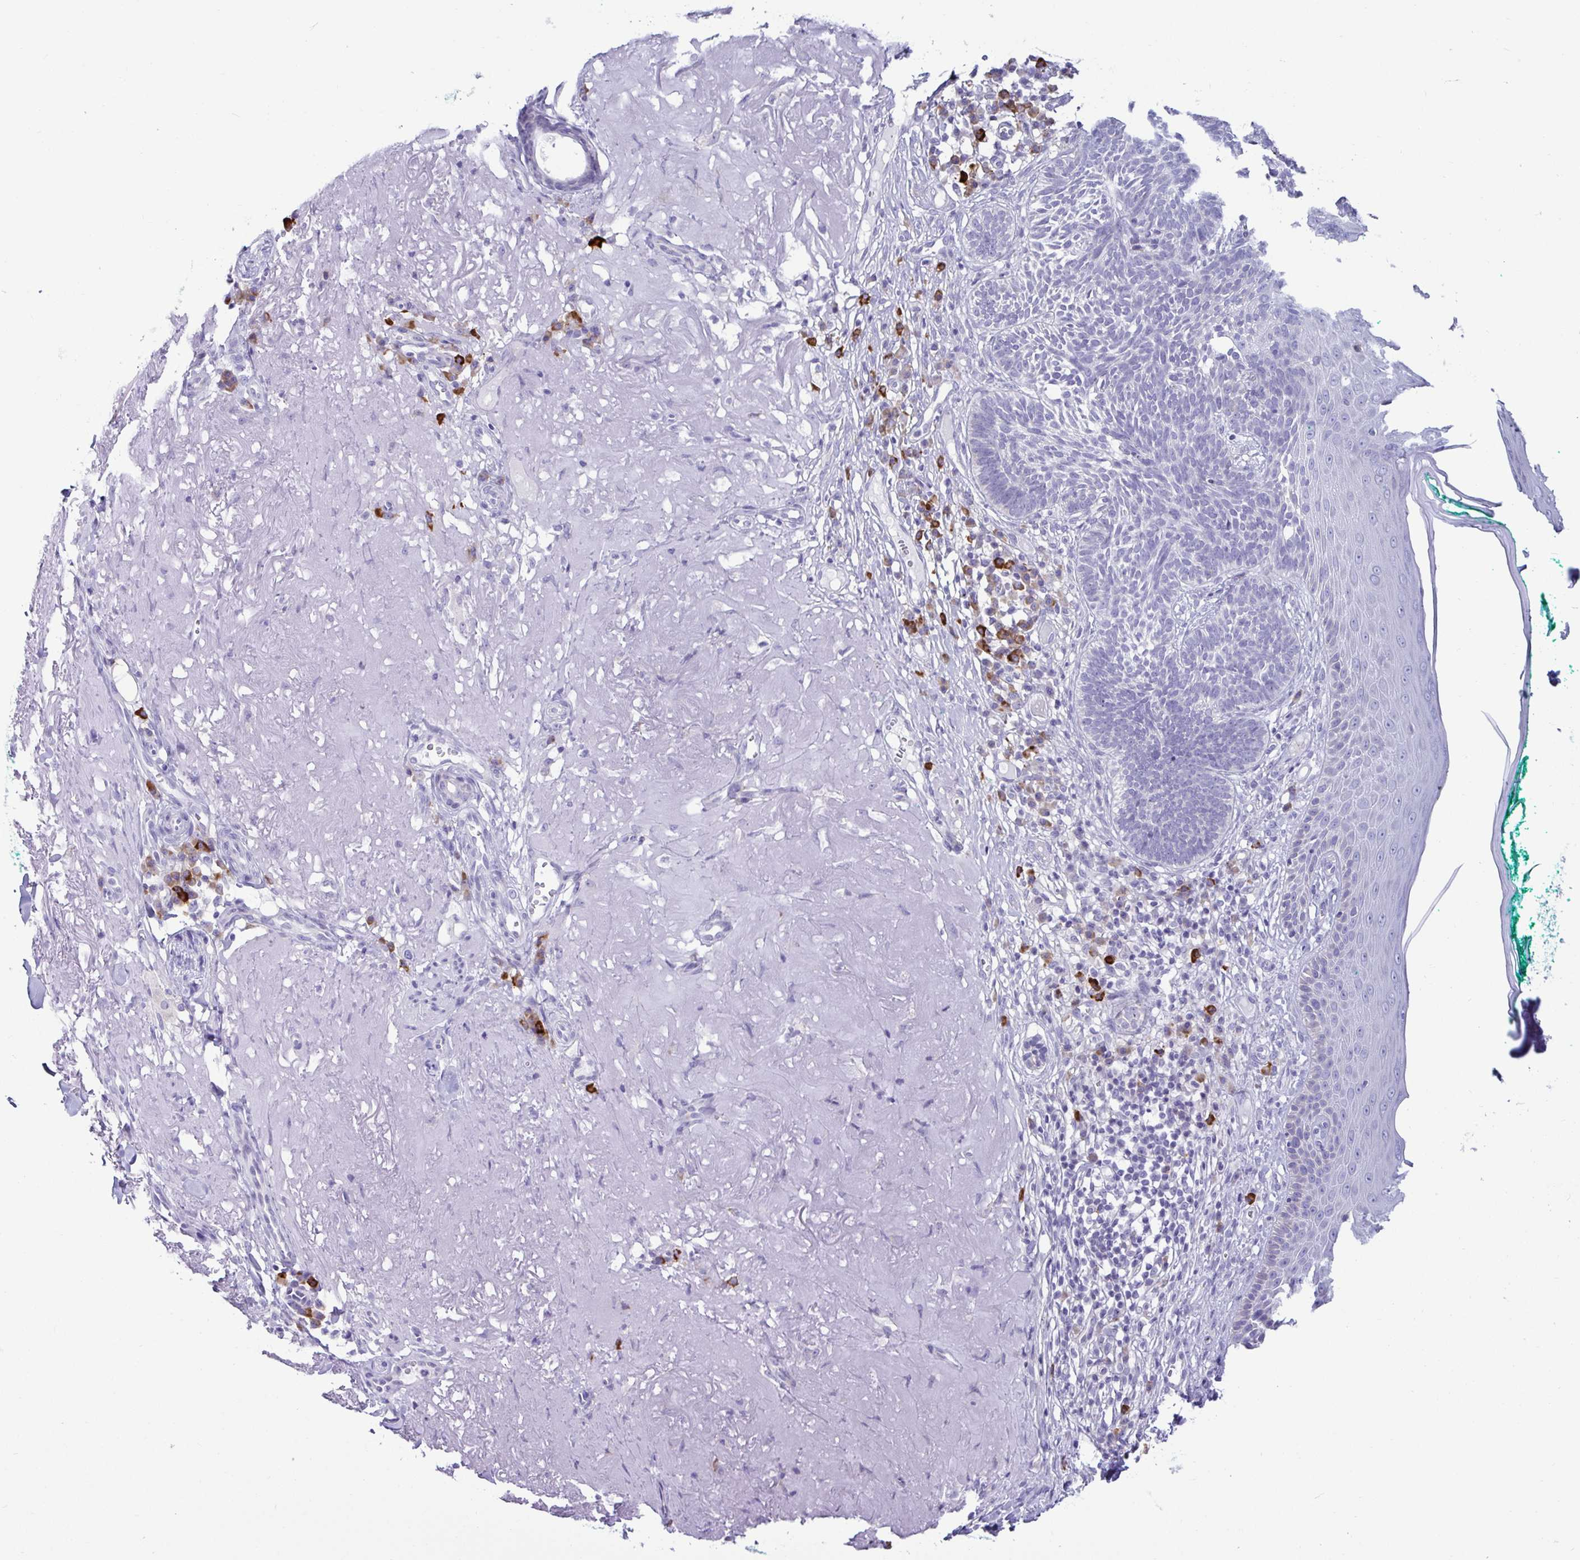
{"staining": {"intensity": "negative", "quantity": "none", "location": "none"}, "tissue": "skin cancer", "cell_type": "Tumor cells", "image_type": "cancer", "snomed": [{"axis": "morphology", "description": "Basal cell carcinoma"}, {"axis": "topography", "description": "Skin"}, {"axis": "topography", "description": "Skin of face"}], "caption": "The photomicrograph displays no significant staining in tumor cells of skin cancer. (DAB immunohistochemistry (IHC) visualized using brightfield microscopy, high magnification).", "gene": "TFPI2", "patient": {"sex": "female", "age": 80}}